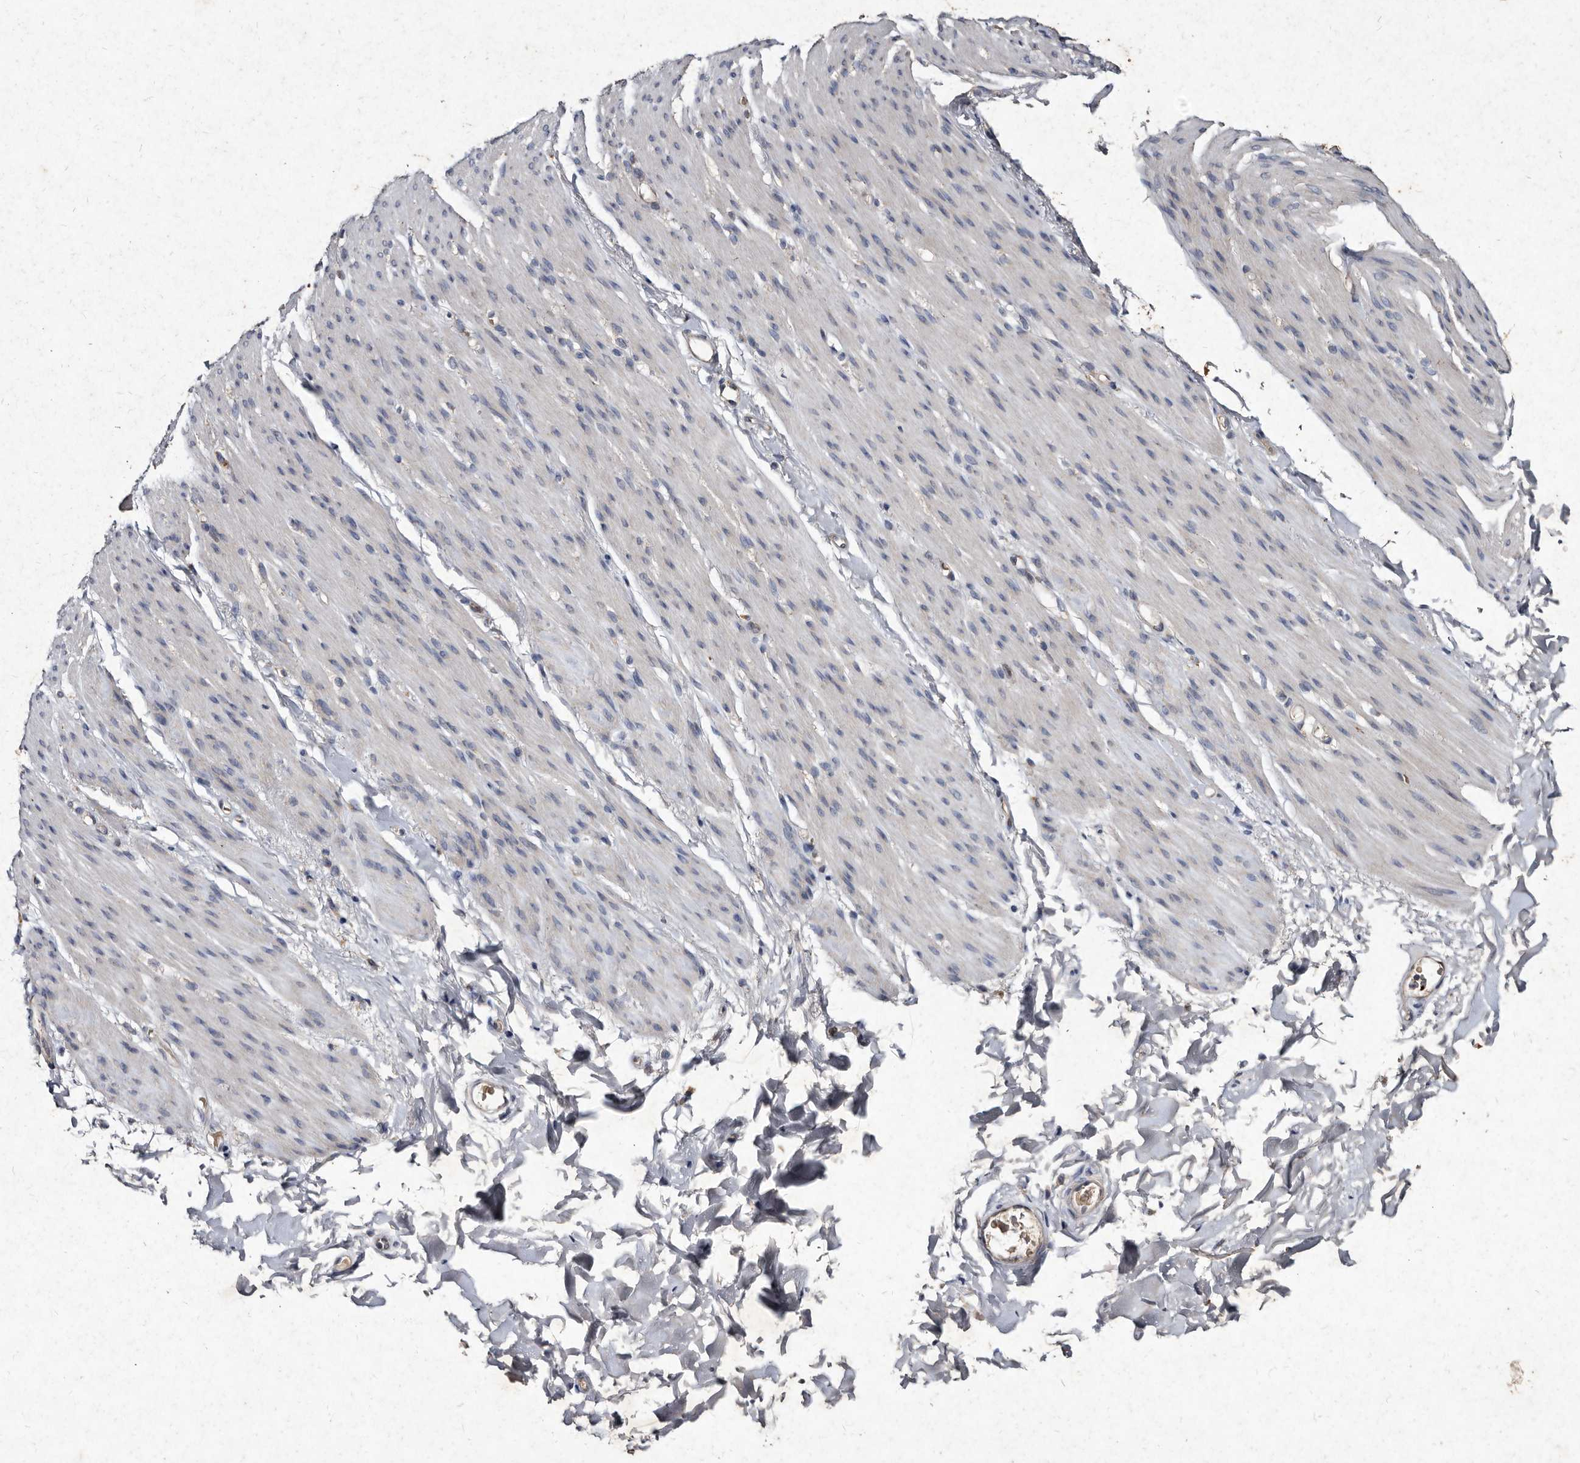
{"staining": {"intensity": "negative", "quantity": "none", "location": "none"}, "tissue": "smooth muscle", "cell_type": "Smooth muscle cells", "image_type": "normal", "snomed": [{"axis": "morphology", "description": "Normal tissue, NOS"}, {"axis": "topography", "description": "Colon"}, {"axis": "topography", "description": "Peripheral nerve tissue"}], "caption": "DAB immunohistochemical staining of normal smooth muscle exhibits no significant staining in smooth muscle cells.", "gene": "YPEL1", "patient": {"sex": "female", "age": 61}}